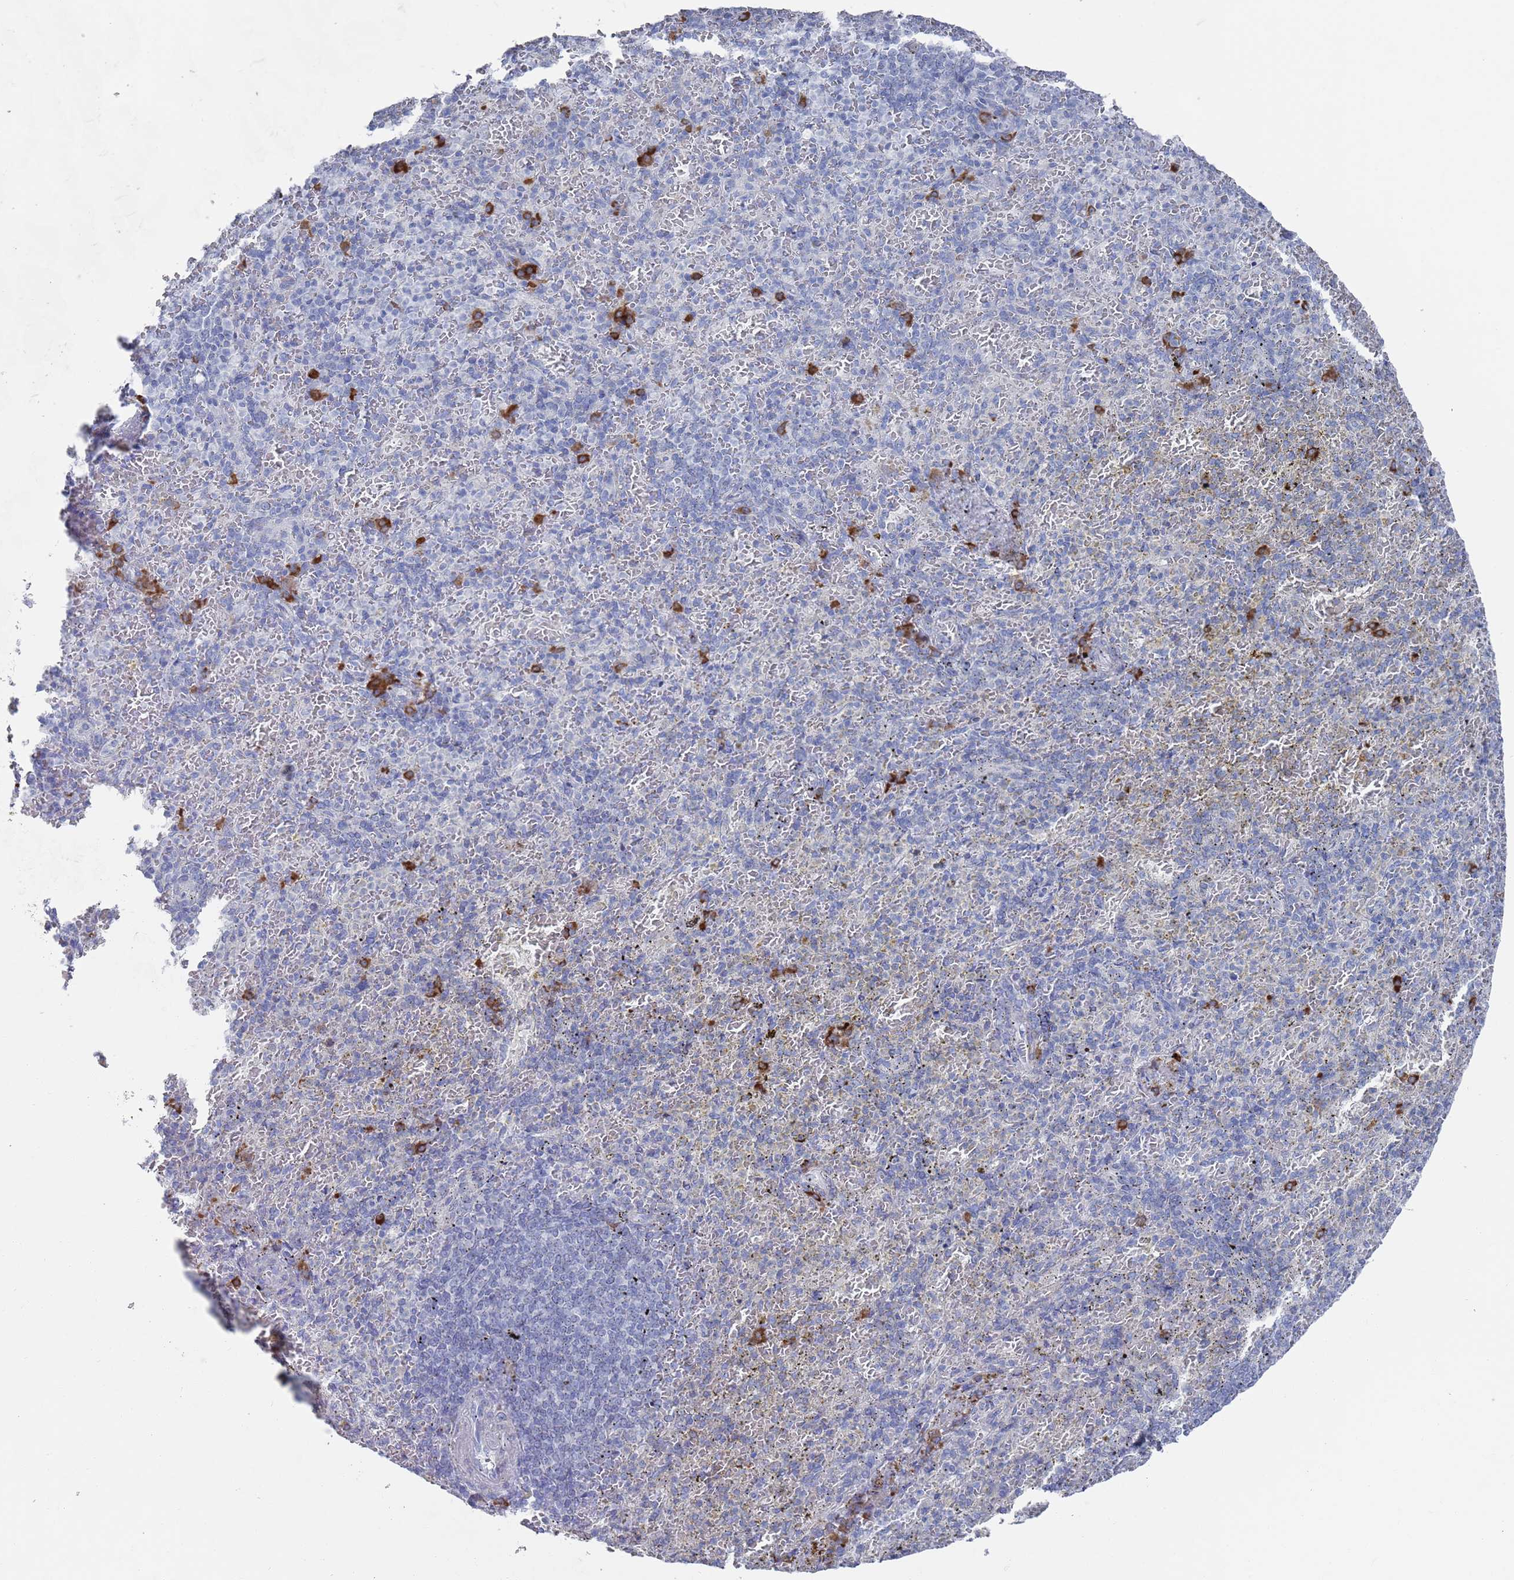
{"staining": {"intensity": "strong", "quantity": "<25%", "location": "cytoplasmic/membranous"}, "tissue": "spleen", "cell_type": "Cells in red pulp", "image_type": "normal", "snomed": [{"axis": "morphology", "description": "Normal tissue, NOS"}, {"axis": "topography", "description": "Spleen"}], "caption": "A brown stain labels strong cytoplasmic/membranous staining of a protein in cells in red pulp of benign human spleen.", "gene": "MAT1A", "patient": {"sex": "female", "age": 74}}